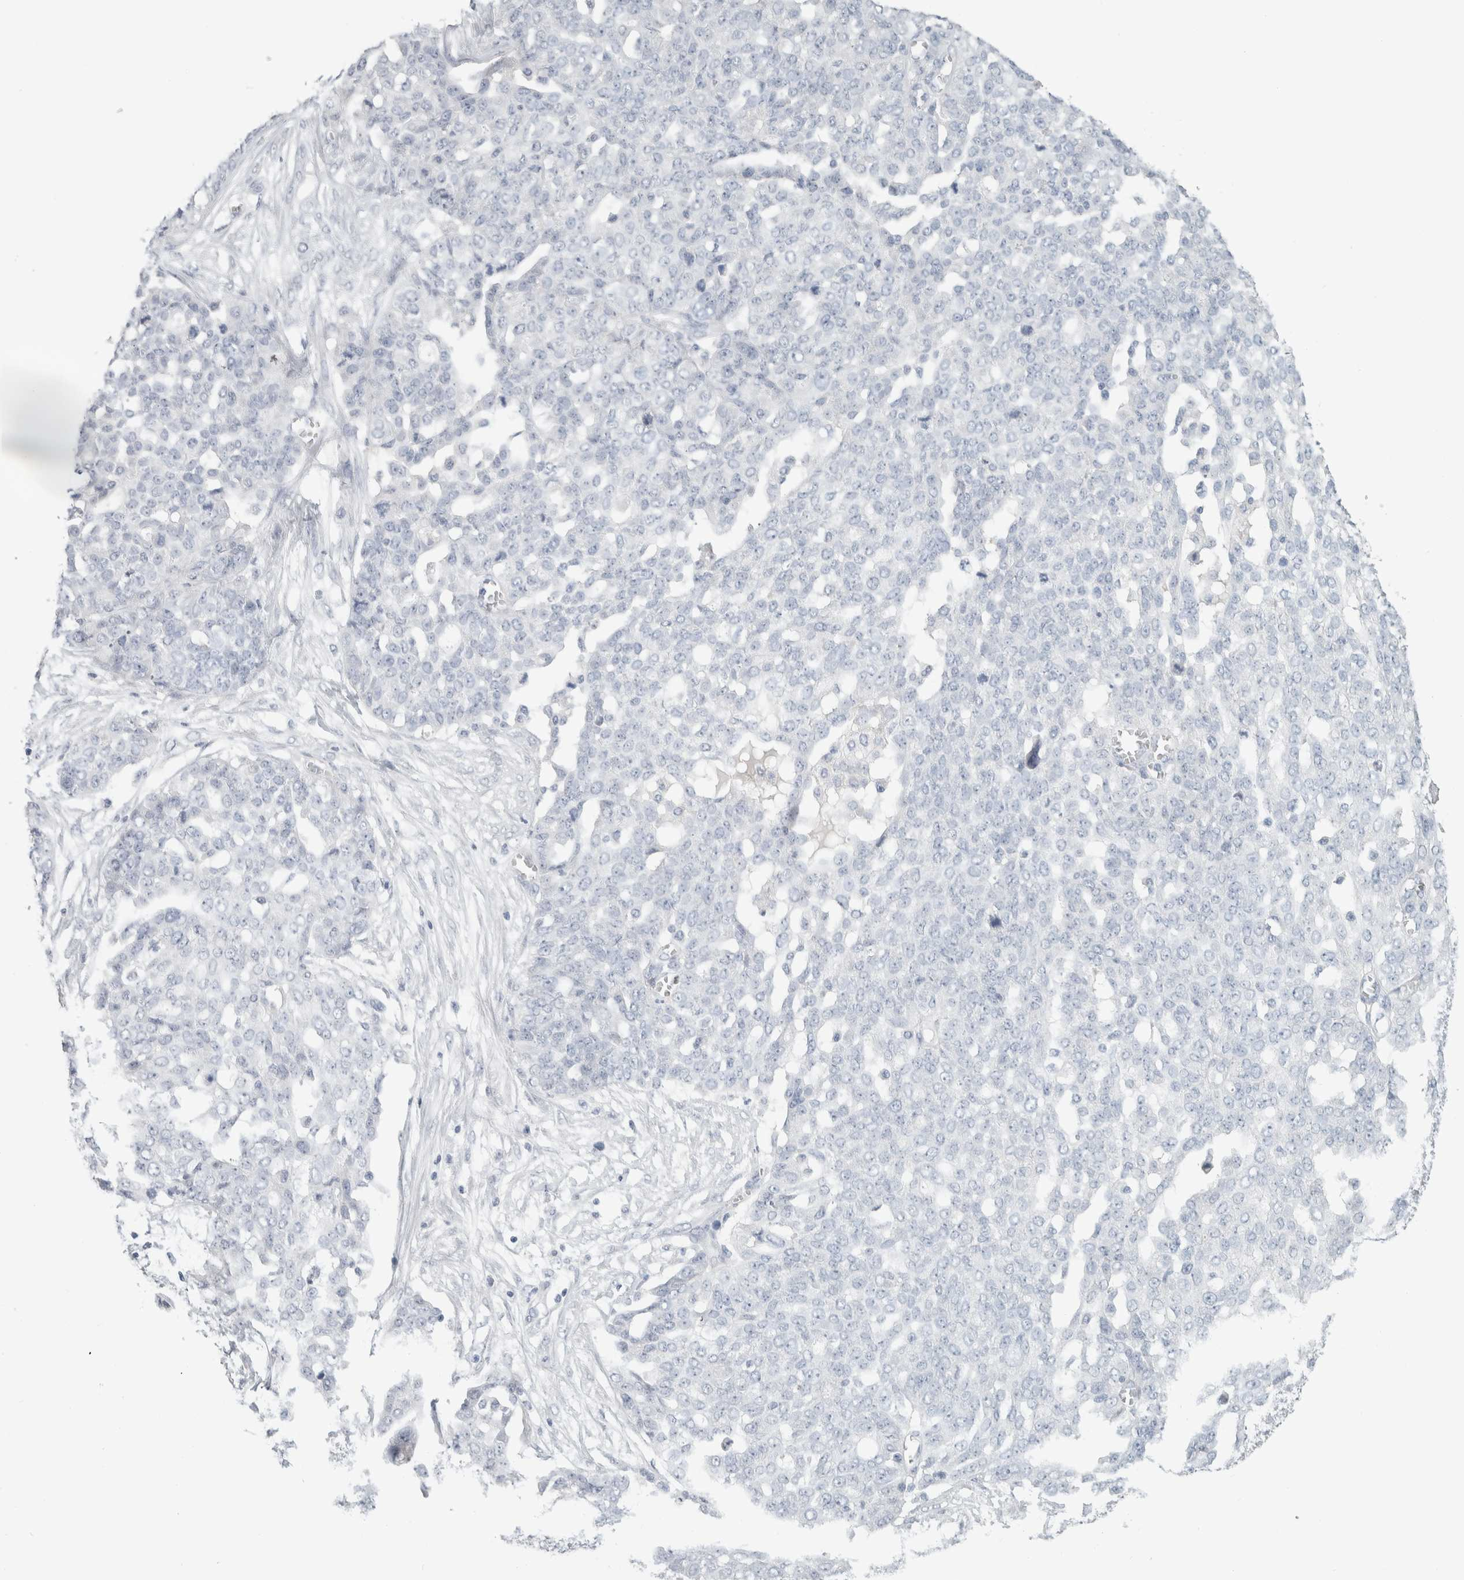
{"staining": {"intensity": "negative", "quantity": "none", "location": "none"}, "tissue": "ovarian cancer", "cell_type": "Tumor cells", "image_type": "cancer", "snomed": [{"axis": "morphology", "description": "Cystadenocarcinoma, serous, NOS"}, {"axis": "topography", "description": "Soft tissue"}, {"axis": "topography", "description": "Ovary"}], "caption": "Immunohistochemical staining of ovarian serous cystadenocarcinoma displays no significant positivity in tumor cells.", "gene": "SLC6A1", "patient": {"sex": "female", "age": 57}}